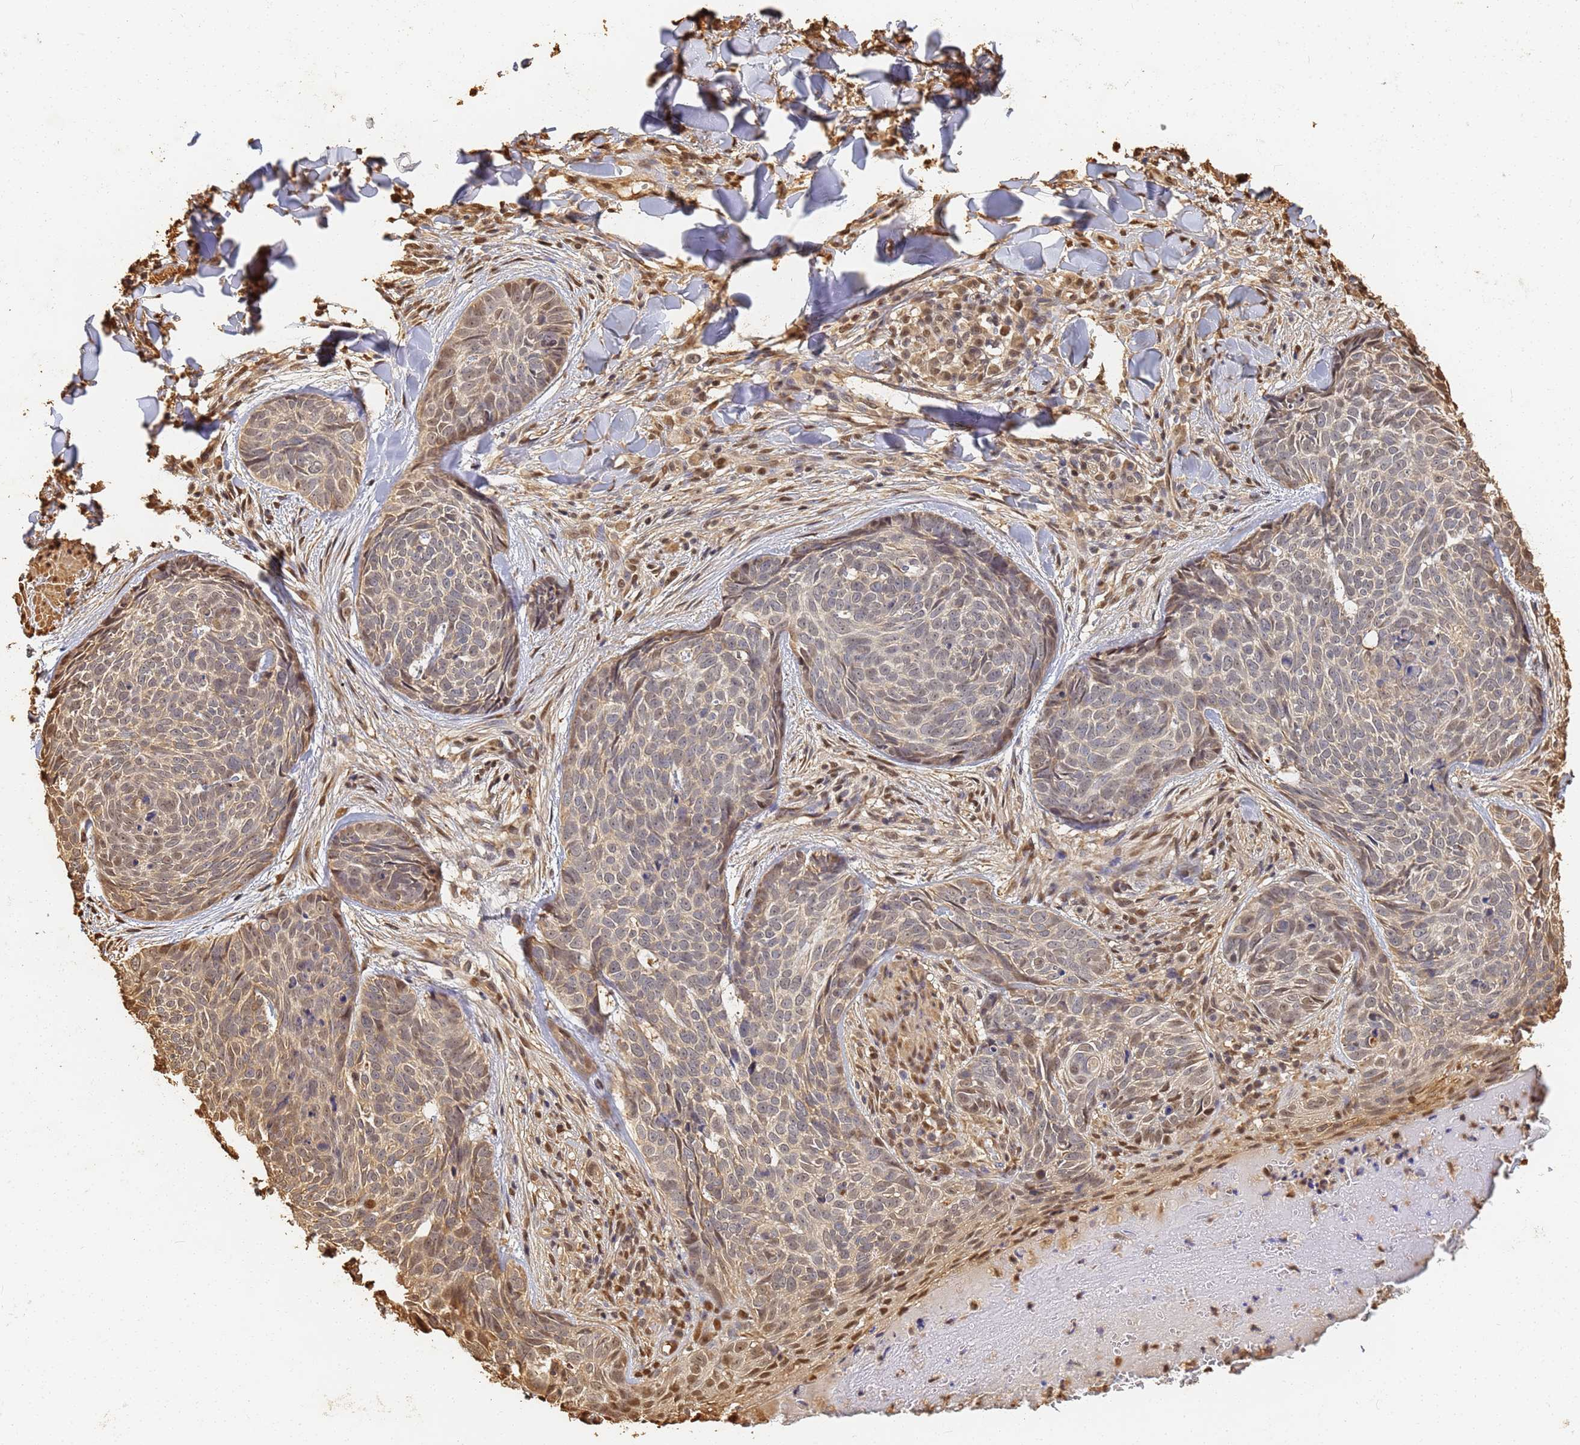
{"staining": {"intensity": "weak", "quantity": "<25%", "location": "cytoplasmic/membranous,nuclear"}, "tissue": "skin cancer", "cell_type": "Tumor cells", "image_type": "cancer", "snomed": [{"axis": "morphology", "description": "Basal cell carcinoma"}, {"axis": "topography", "description": "Skin"}], "caption": "Protein analysis of skin basal cell carcinoma displays no significant expression in tumor cells.", "gene": "JAK2", "patient": {"sex": "female", "age": 61}}